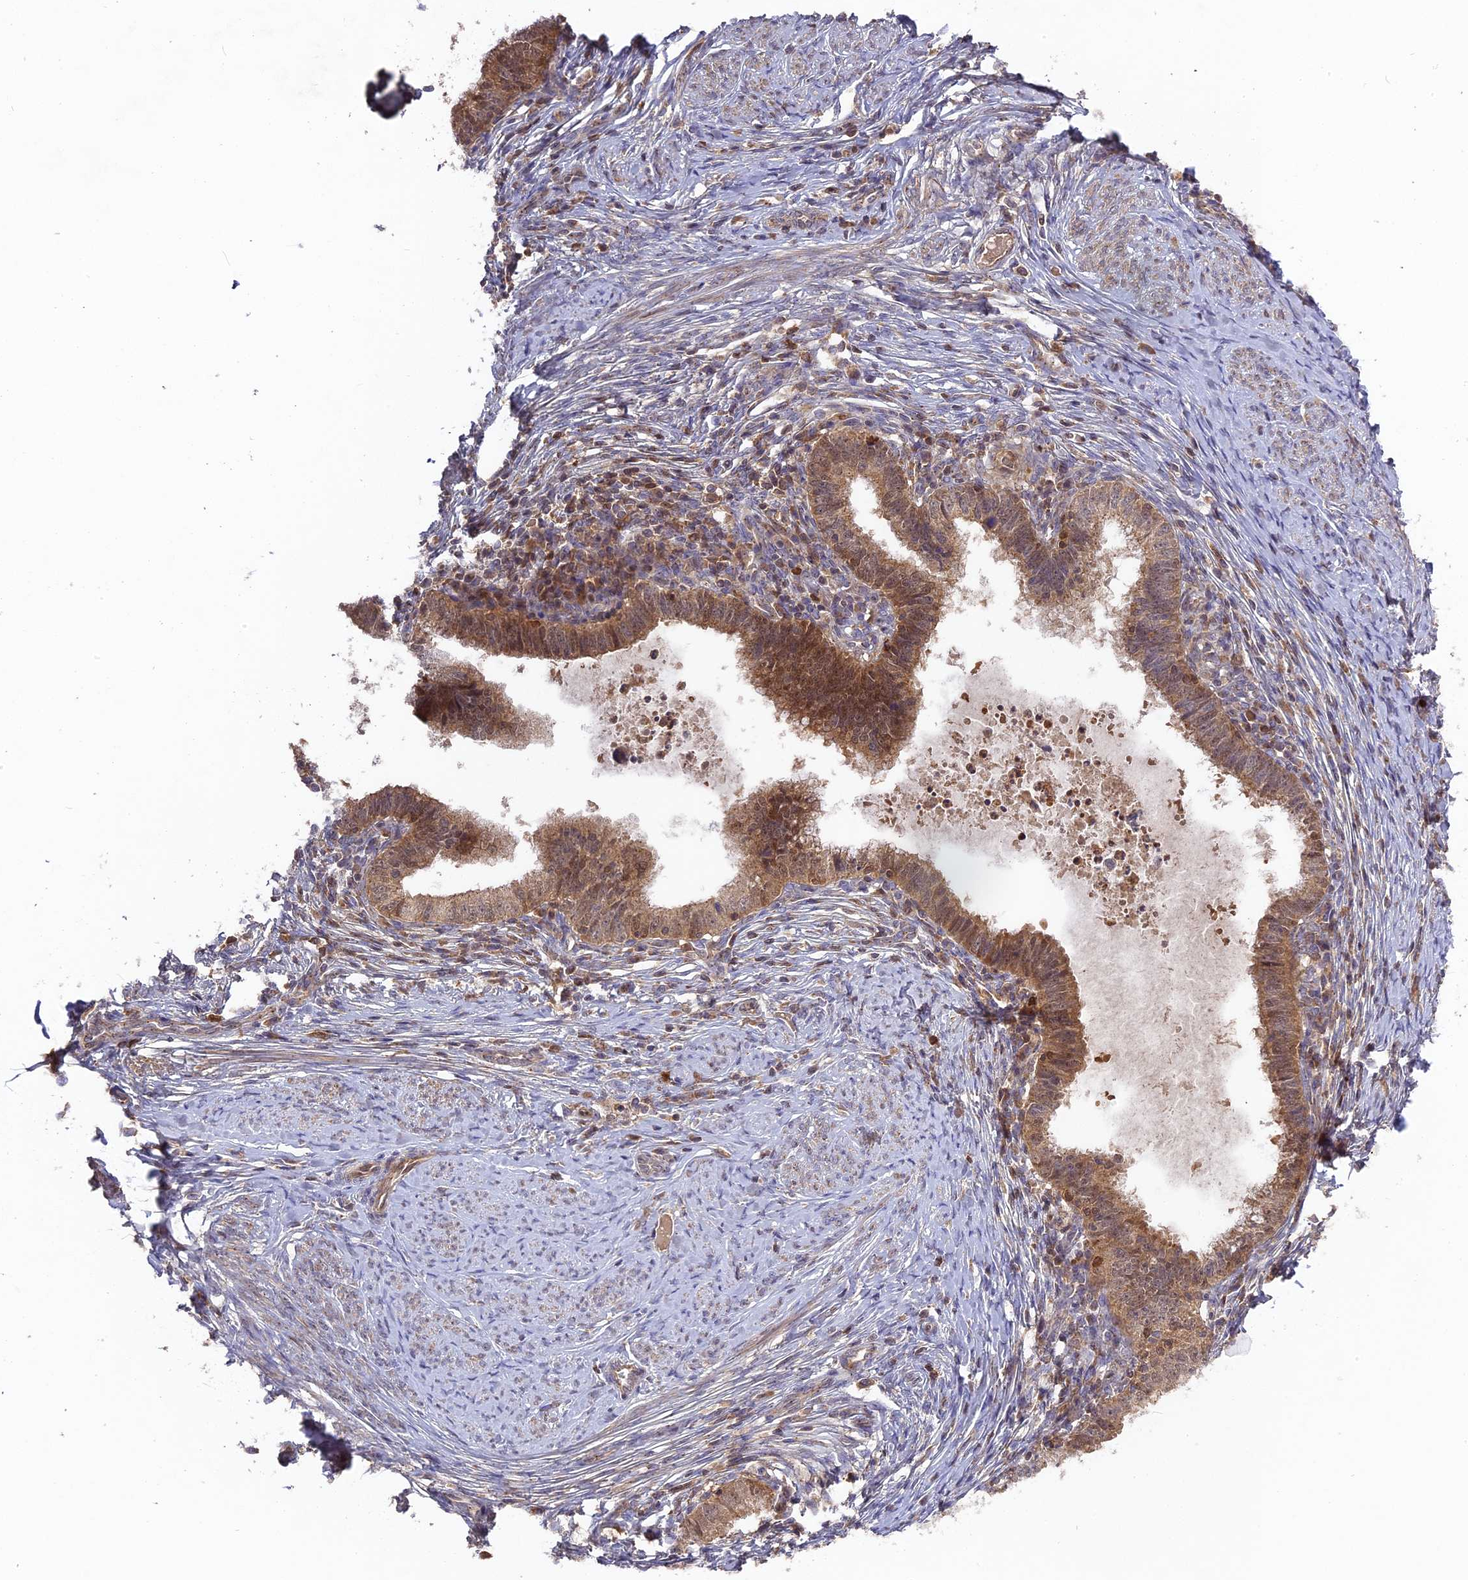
{"staining": {"intensity": "moderate", "quantity": ">75%", "location": "cytoplasmic/membranous,nuclear"}, "tissue": "cervical cancer", "cell_type": "Tumor cells", "image_type": "cancer", "snomed": [{"axis": "morphology", "description": "Adenocarcinoma, NOS"}, {"axis": "topography", "description": "Cervix"}], "caption": "The immunohistochemical stain highlights moderate cytoplasmic/membranous and nuclear expression in tumor cells of adenocarcinoma (cervical) tissue.", "gene": "RPIA", "patient": {"sex": "female", "age": 36}}